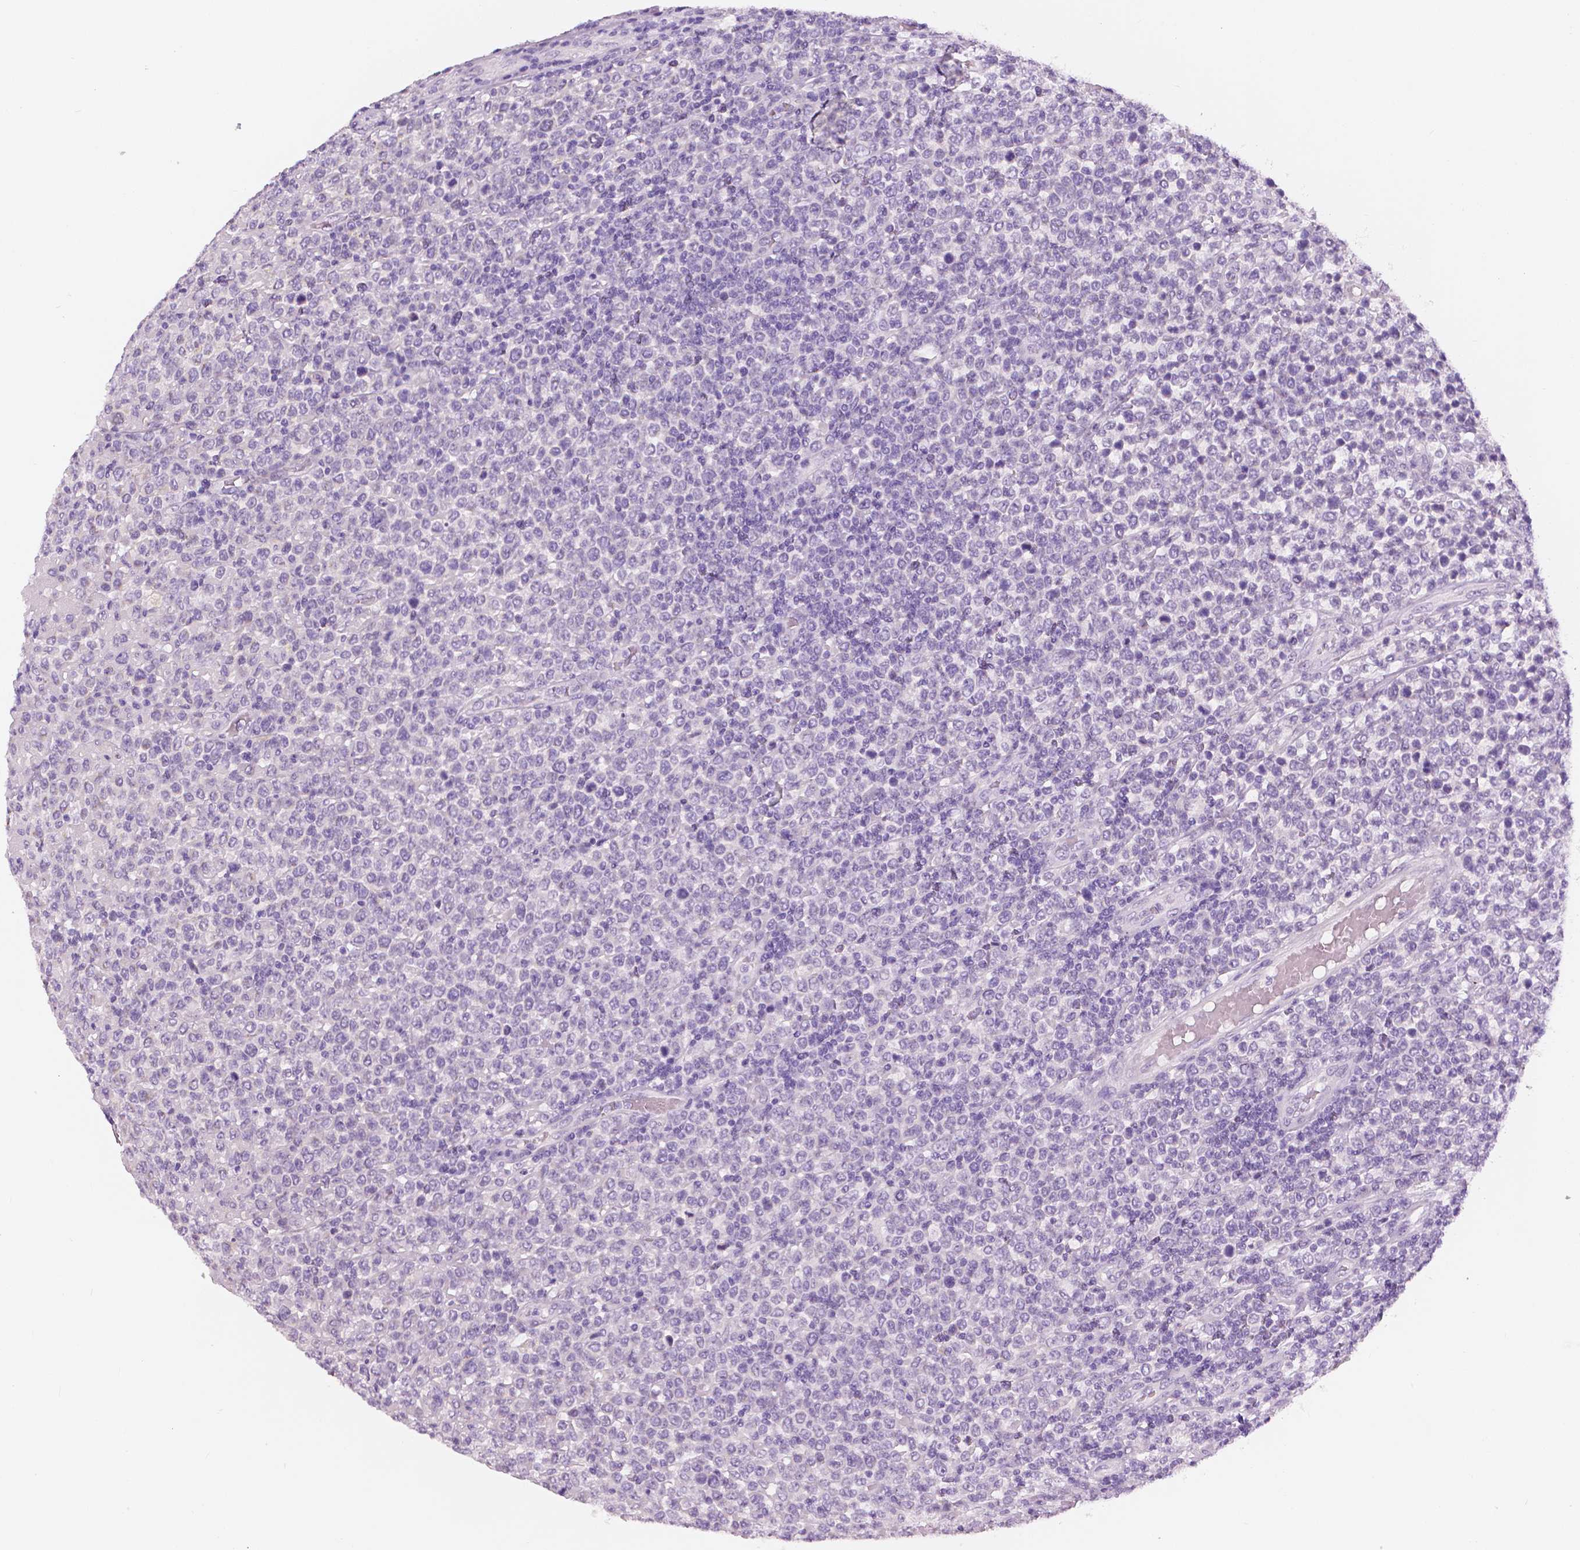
{"staining": {"intensity": "negative", "quantity": "none", "location": "none"}, "tissue": "lymphoma", "cell_type": "Tumor cells", "image_type": "cancer", "snomed": [{"axis": "morphology", "description": "Malignant lymphoma, non-Hodgkin's type, High grade"}, {"axis": "topography", "description": "Soft tissue"}], "caption": "A photomicrograph of lymphoma stained for a protein displays no brown staining in tumor cells. (Immunohistochemistry, brightfield microscopy, high magnification).", "gene": "SLC24A1", "patient": {"sex": "female", "age": 56}}